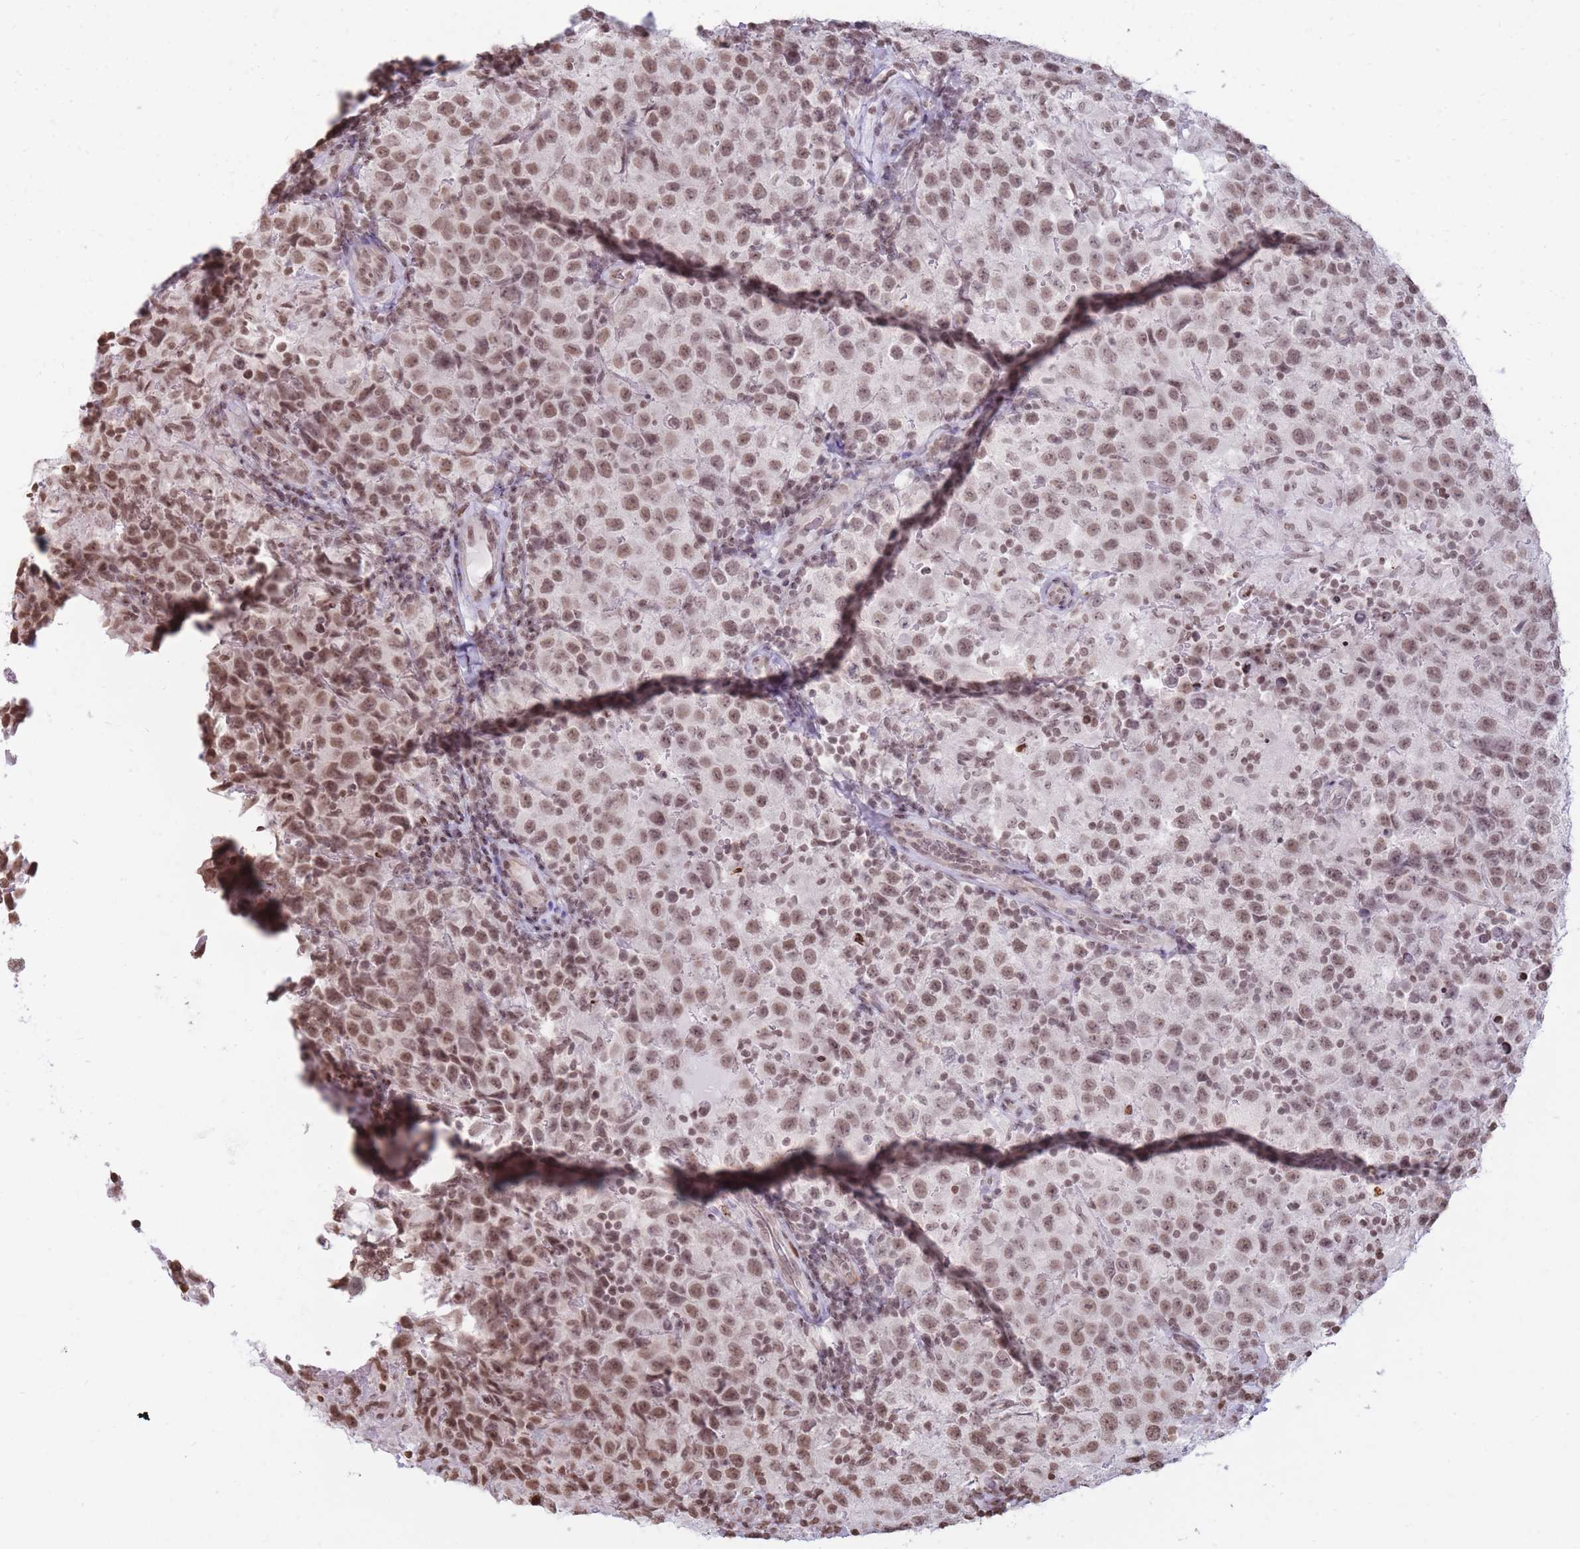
{"staining": {"intensity": "moderate", "quantity": ">75%", "location": "nuclear"}, "tissue": "testis cancer", "cell_type": "Tumor cells", "image_type": "cancer", "snomed": [{"axis": "morphology", "description": "Seminoma, NOS"}, {"axis": "morphology", "description": "Carcinoma, Embryonal, NOS"}, {"axis": "topography", "description": "Testis"}], "caption": "A brown stain labels moderate nuclear positivity of a protein in seminoma (testis) tumor cells. The protein is stained brown, and the nuclei are stained in blue (DAB (3,3'-diaminobenzidine) IHC with brightfield microscopy, high magnification).", "gene": "SHISAL1", "patient": {"sex": "male", "age": 41}}